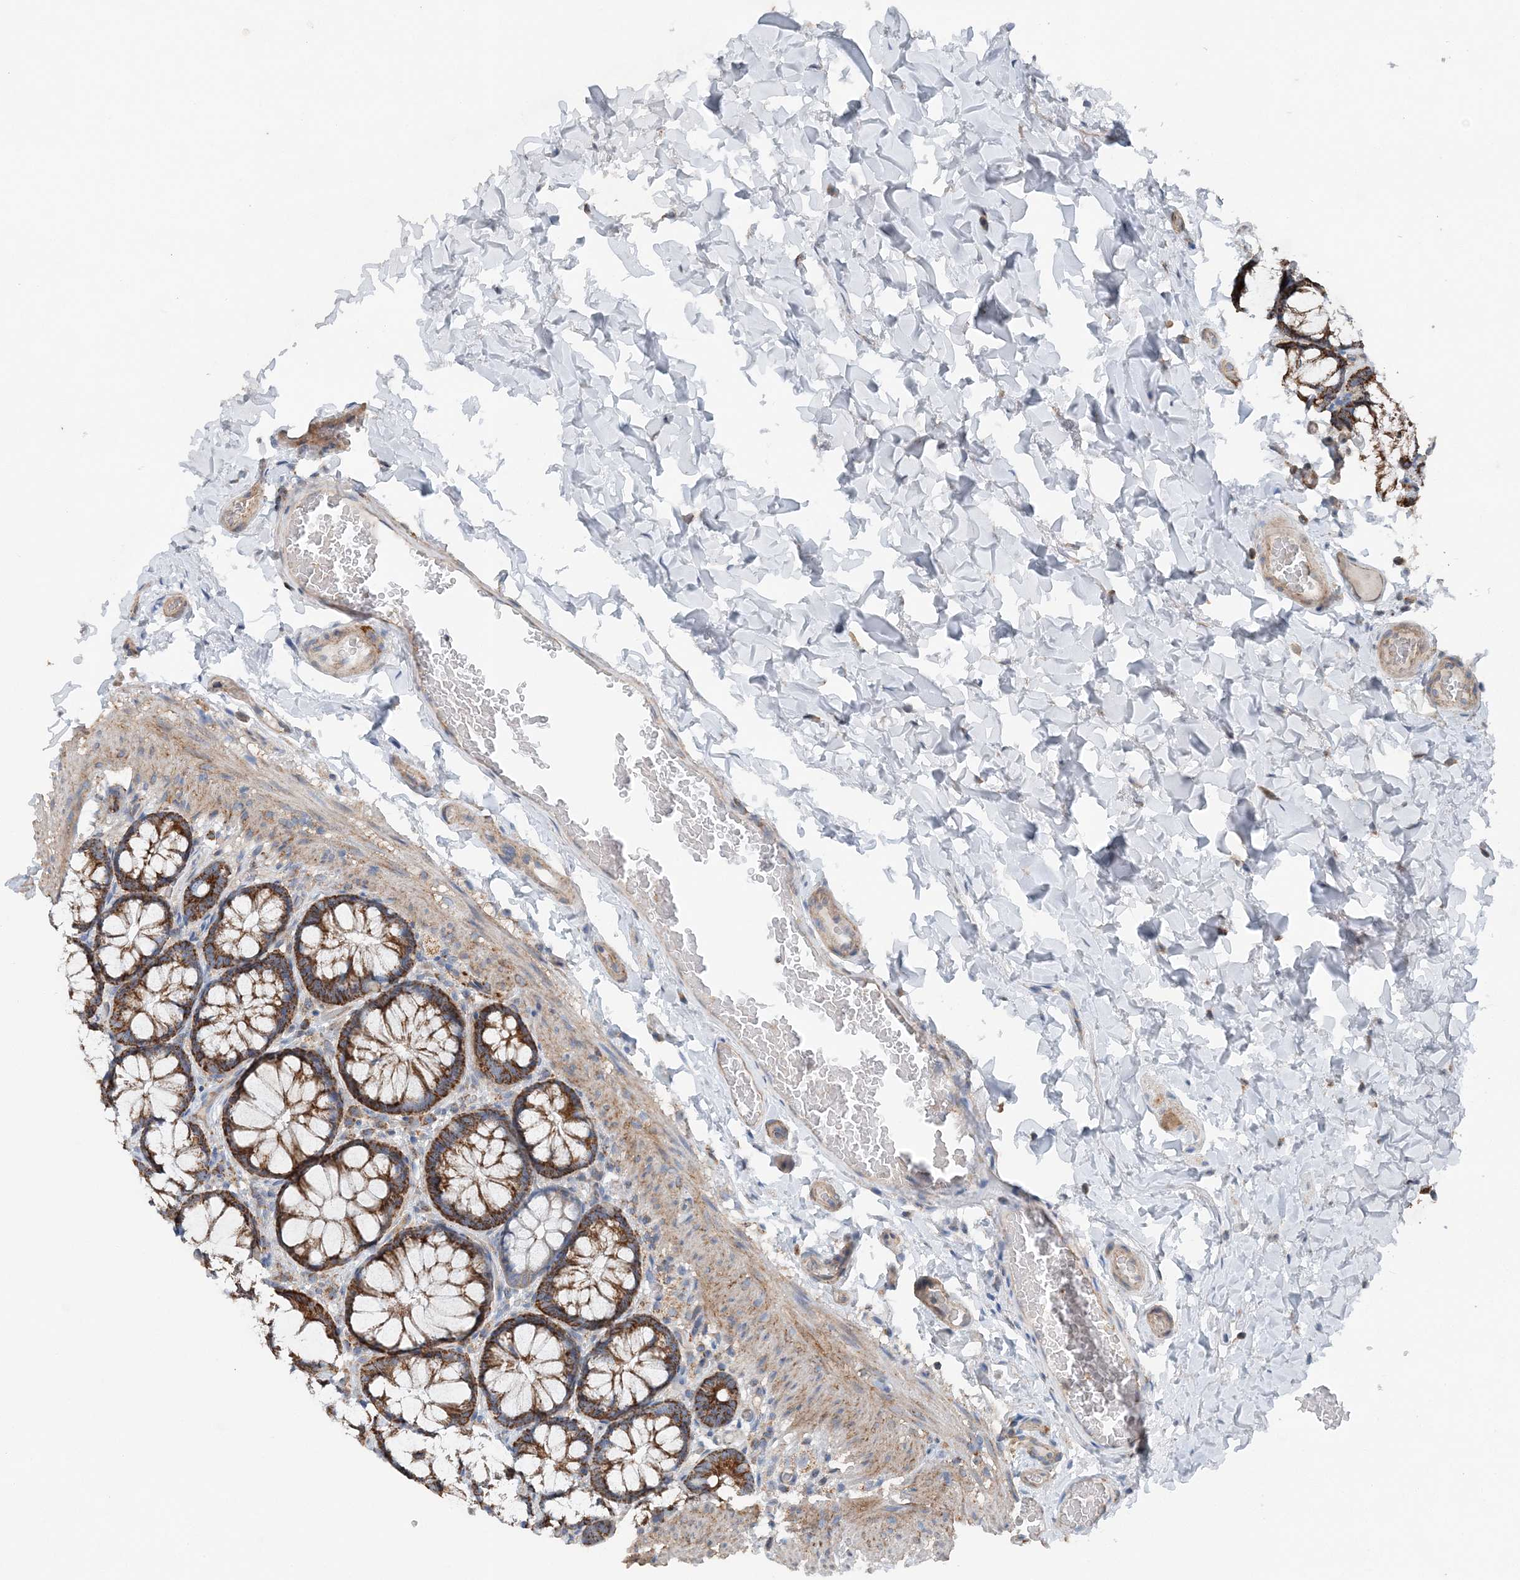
{"staining": {"intensity": "moderate", "quantity": ">75%", "location": "cytoplasmic/membranous"}, "tissue": "colon", "cell_type": "Endothelial cells", "image_type": "normal", "snomed": [{"axis": "morphology", "description": "Normal tissue, NOS"}, {"axis": "topography", "description": "Colon"}], "caption": "A high-resolution image shows immunohistochemistry (IHC) staining of unremarkable colon, which shows moderate cytoplasmic/membranous positivity in about >75% of endothelial cells. (brown staining indicates protein expression, while blue staining denotes nuclei).", "gene": "SPRY2", "patient": {"sex": "male", "age": 47}}